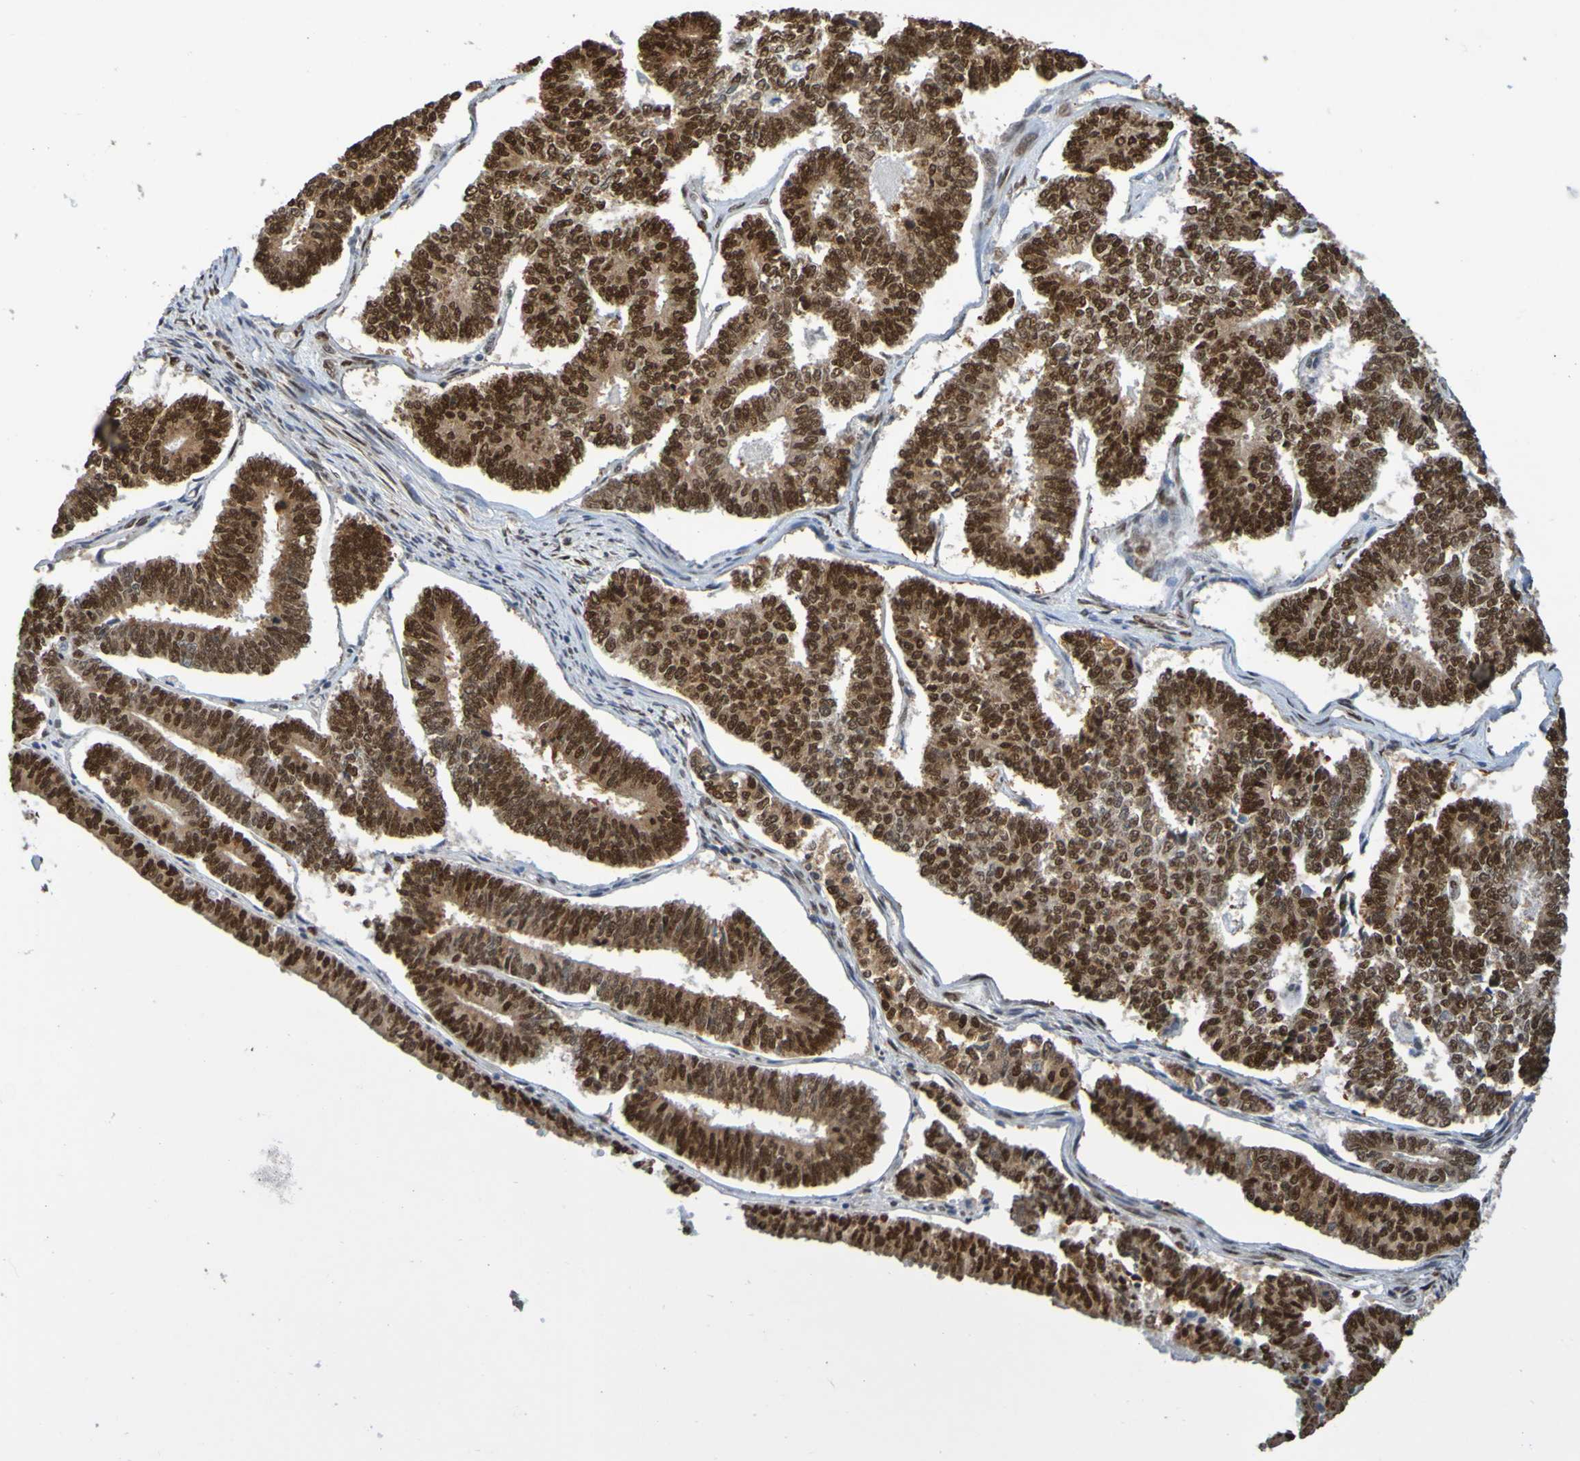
{"staining": {"intensity": "strong", "quantity": ">75%", "location": "nuclear"}, "tissue": "endometrial cancer", "cell_type": "Tumor cells", "image_type": "cancer", "snomed": [{"axis": "morphology", "description": "Adenocarcinoma, NOS"}, {"axis": "topography", "description": "Endometrium"}], "caption": "Endometrial cancer stained with a brown dye demonstrates strong nuclear positive positivity in approximately >75% of tumor cells.", "gene": "HDAC2", "patient": {"sex": "female", "age": 70}}